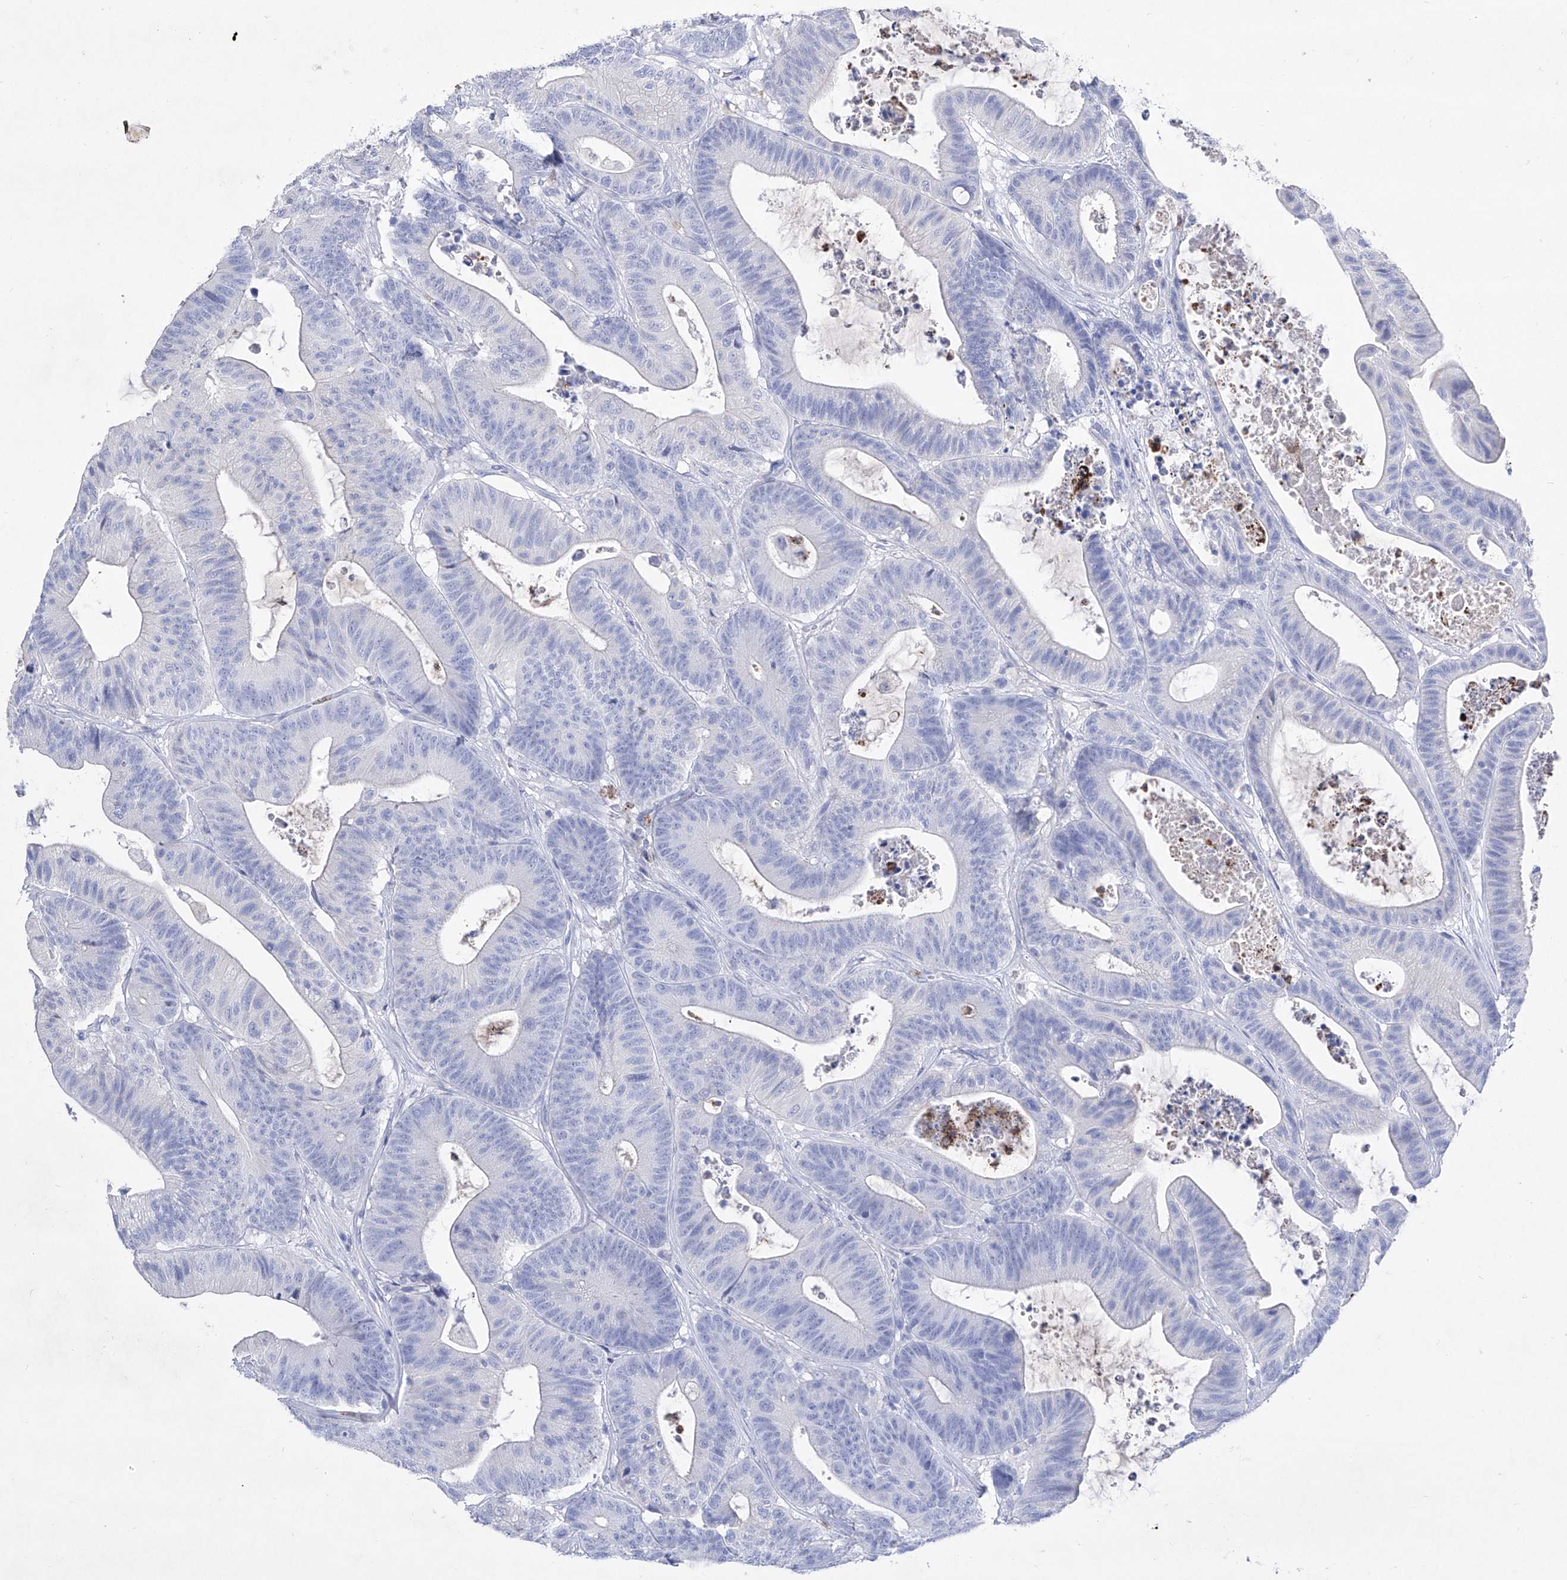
{"staining": {"intensity": "negative", "quantity": "none", "location": "none"}, "tissue": "colorectal cancer", "cell_type": "Tumor cells", "image_type": "cancer", "snomed": [{"axis": "morphology", "description": "Adenocarcinoma, NOS"}, {"axis": "topography", "description": "Colon"}], "caption": "Colorectal cancer was stained to show a protein in brown. There is no significant expression in tumor cells. (Brightfield microscopy of DAB (3,3'-diaminobenzidine) IHC at high magnification).", "gene": "TM7SF2", "patient": {"sex": "female", "age": 84}}